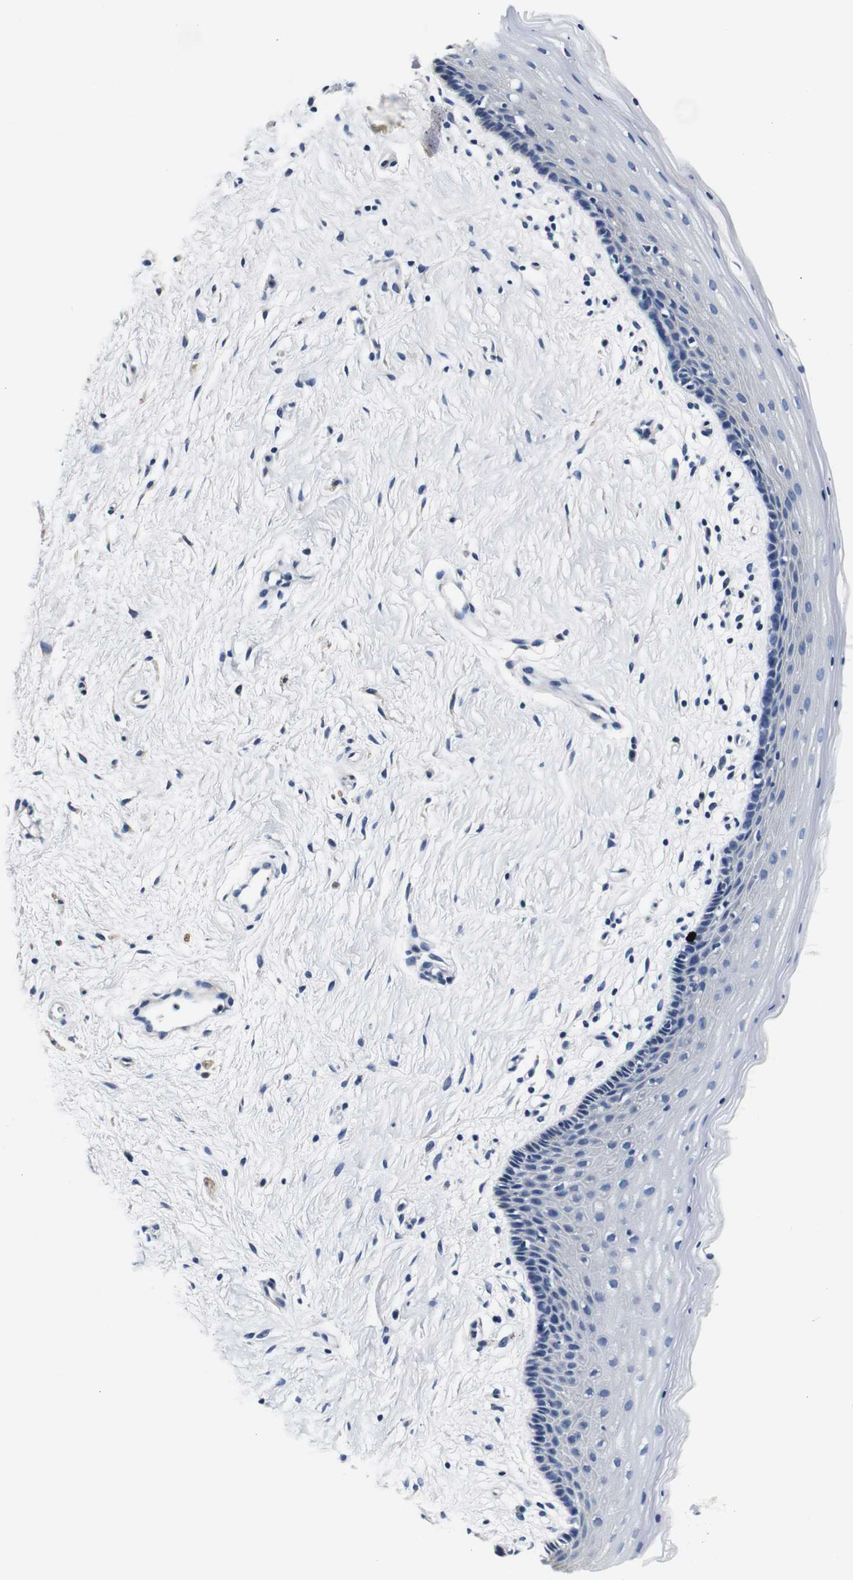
{"staining": {"intensity": "negative", "quantity": "none", "location": "none"}, "tissue": "vagina", "cell_type": "Squamous epithelial cells", "image_type": "normal", "snomed": [{"axis": "morphology", "description": "Normal tissue, NOS"}, {"axis": "topography", "description": "Vagina"}], "caption": "Protein analysis of normal vagina exhibits no significant staining in squamous epithelial cells.", "gene": "GP1BA", "patient": {"sex": "female", "age": 44}}